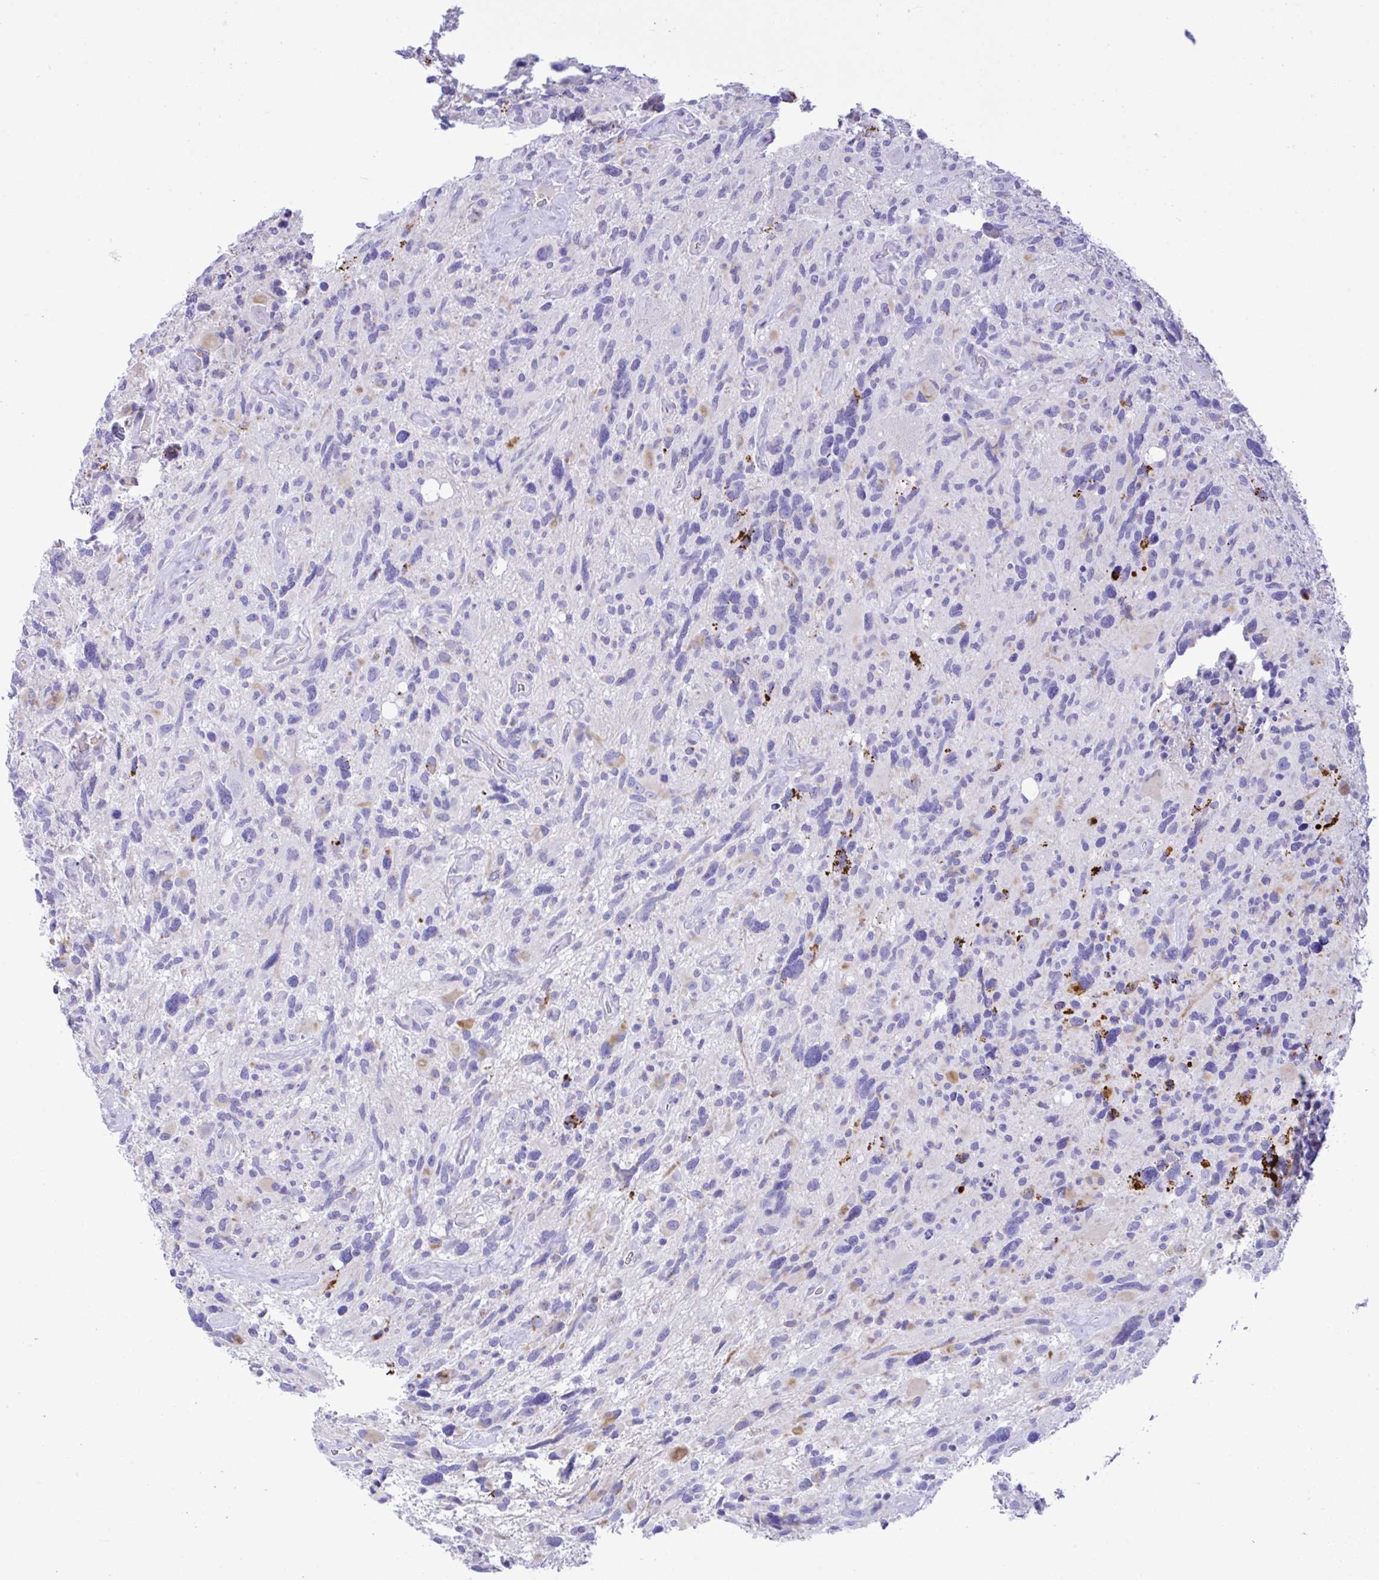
{"staining": {"intensity": "negative", "quantity": "none", "location": "none"}, "tissue": "glioma", "cell_type": "Tumor cells", "image_type": "cancer", "snomed": [{"axis": "morphology", "description": "Glioma, malignant, High grade"}, {"axis": "topography", "description": "Brain"}], "caption": "Immunohistochemistry of human glioma exhibits no staining in tumor cells.", "gene": "ZNF221", "patient": {"sex": "male", "age": 49}}